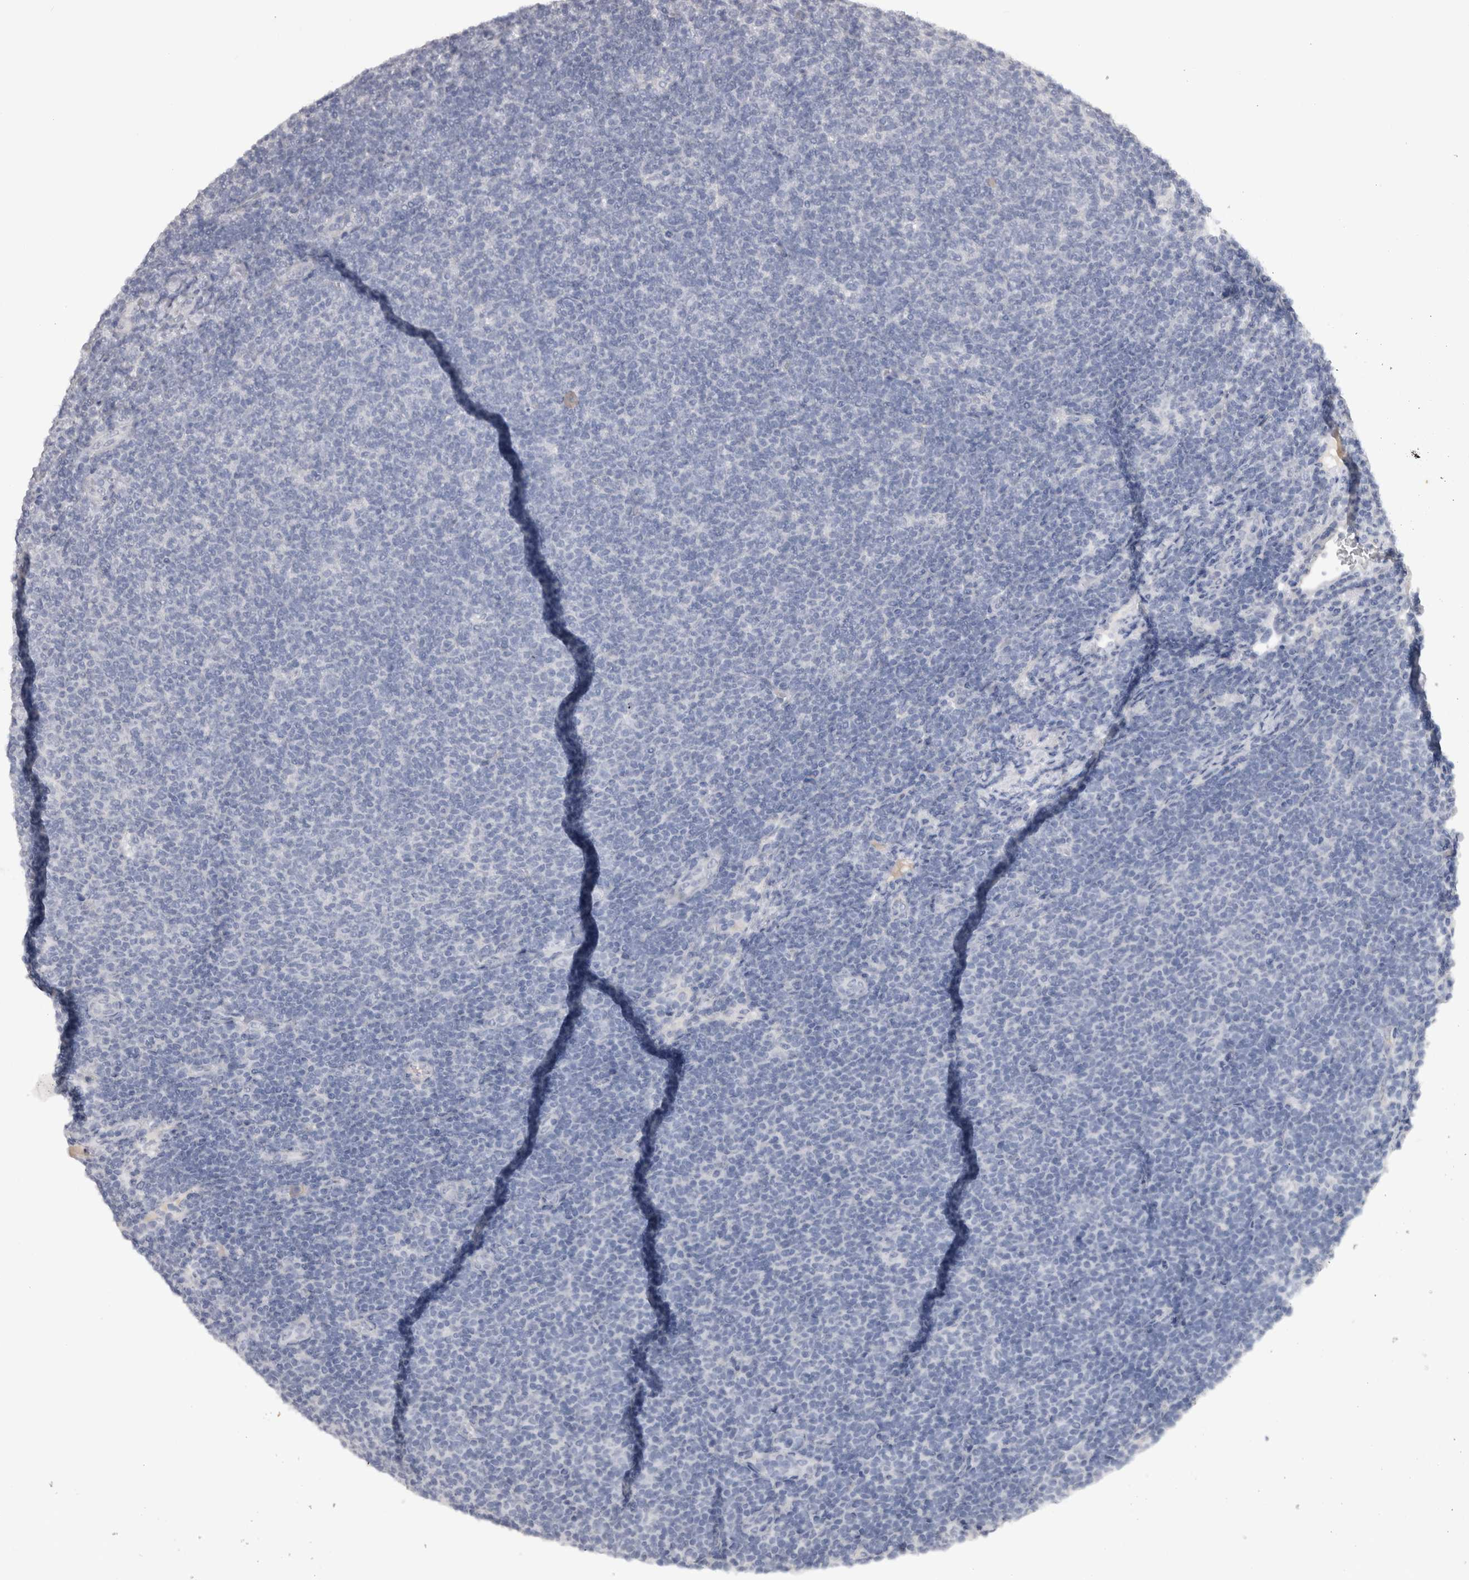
{"staining": {"intensity": "negative", "quantity": "none", "location": "none"}, "tissue": "lymphoma", "cell_type": "Tumor cells", "image_type": "cancer", "snomed": [{"axis": "morphology", "description": "Malignant lymphoma, non-Hodgkin's type, Low grade"}, {"axis": "topography", "description": "Lymph node"}], "caption": "The immunohistochemistry micrograph has no significant expression in tumor cells of lymphoma tissue. (IHC, brightfield microscopy, high magnification).", "gene": "ADAM2", "patient": {"sex": "male", "age": 66}}